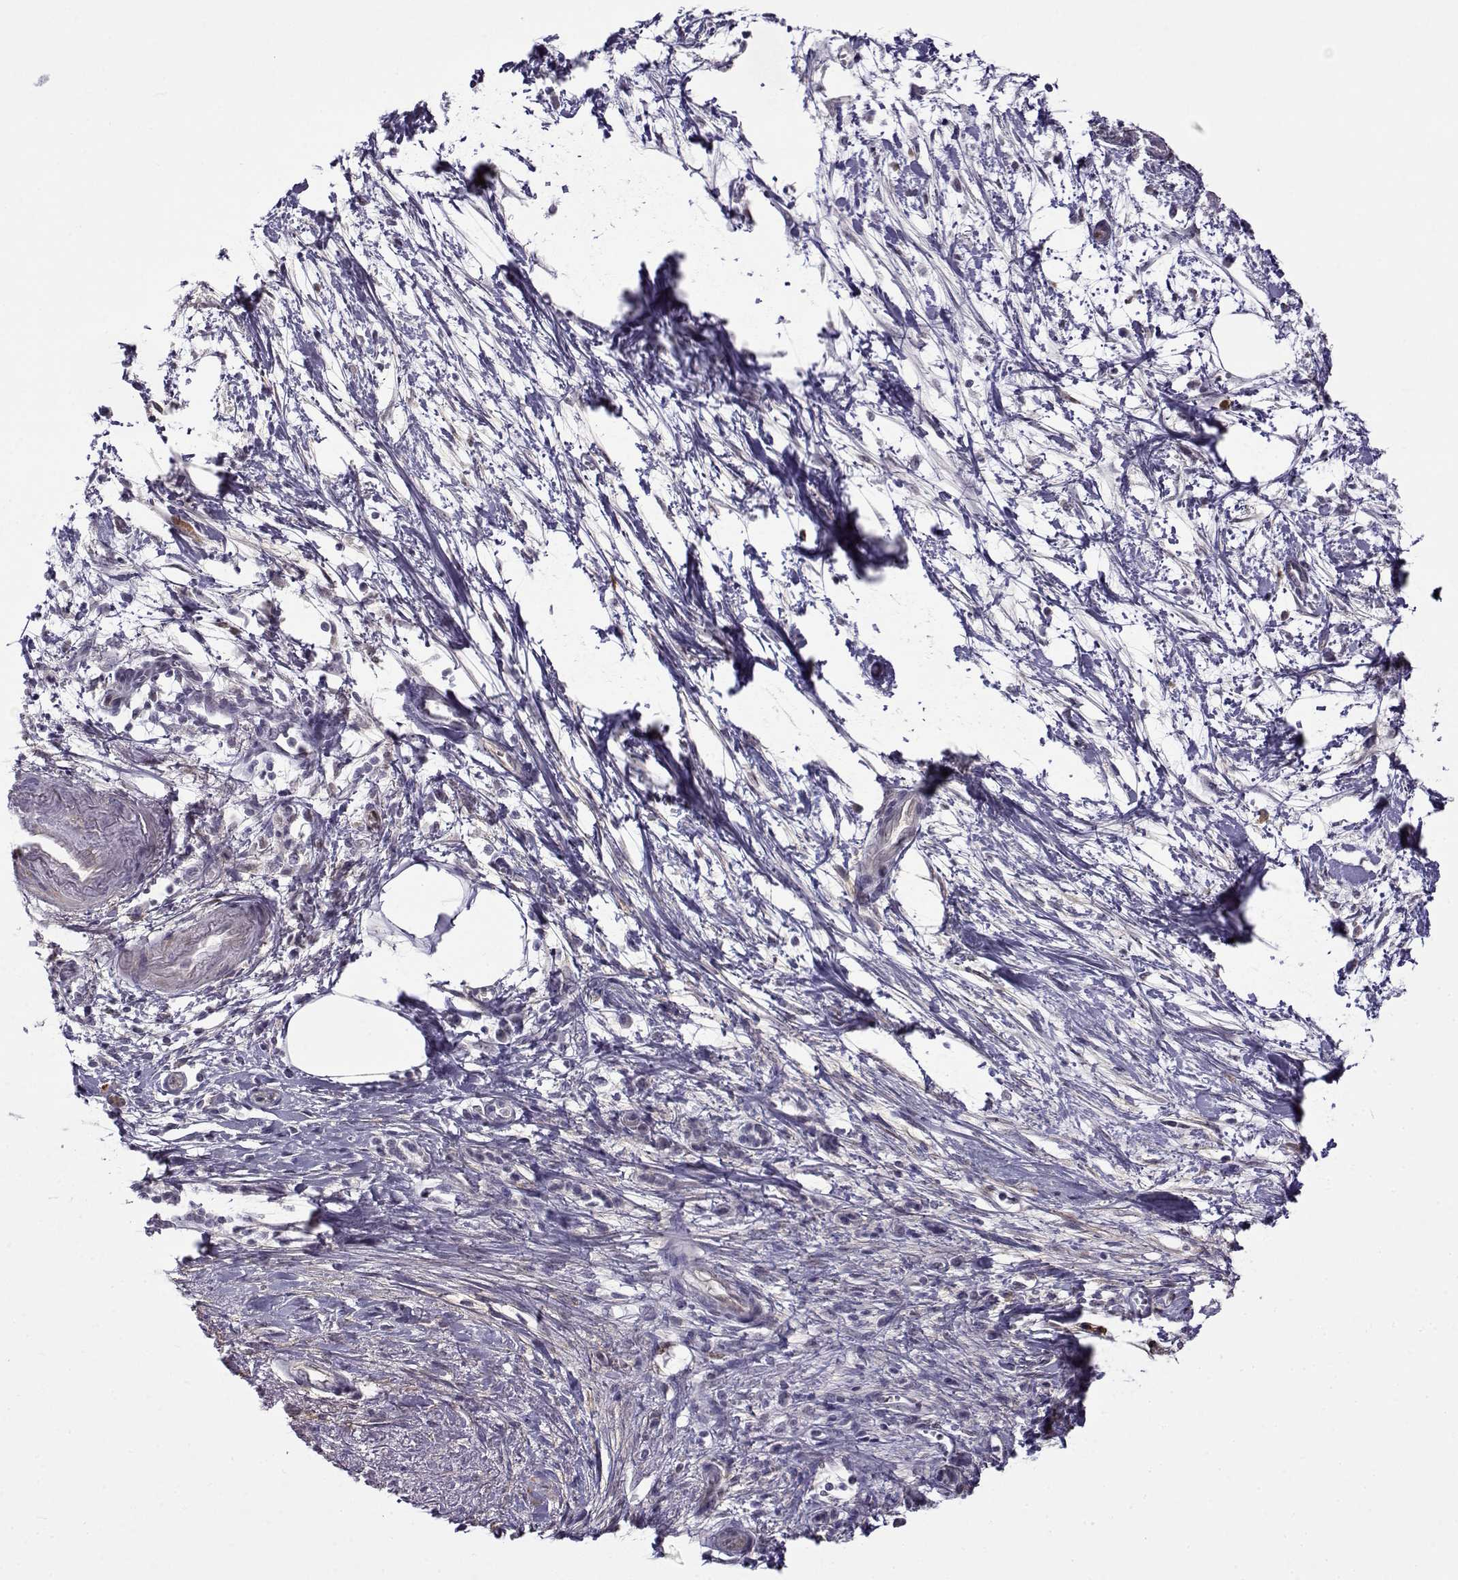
{"staining": {"intensity": "negative", "quantity": "none", "location": "none"}, "tissue": "pancreatic cancer", "cell_type": "Tumor cells", "image_type": "cancer", "snomed": [{"axis": "morphology", "description": "Normal tissue, NOS"}, {"axis": "morphology", "description": "Adenocarcinoma, NOS"}, {"axis": "topography", "description": "Lymph node"}, {"axis": "topography", "description": "Pancreas"}], "caption": "Tumor cells are negative for protein expression in human pancreatic cancer (adenocarcinoma).", "gene": "BACH1", "patient": {"sex": "female", "age": 58}}